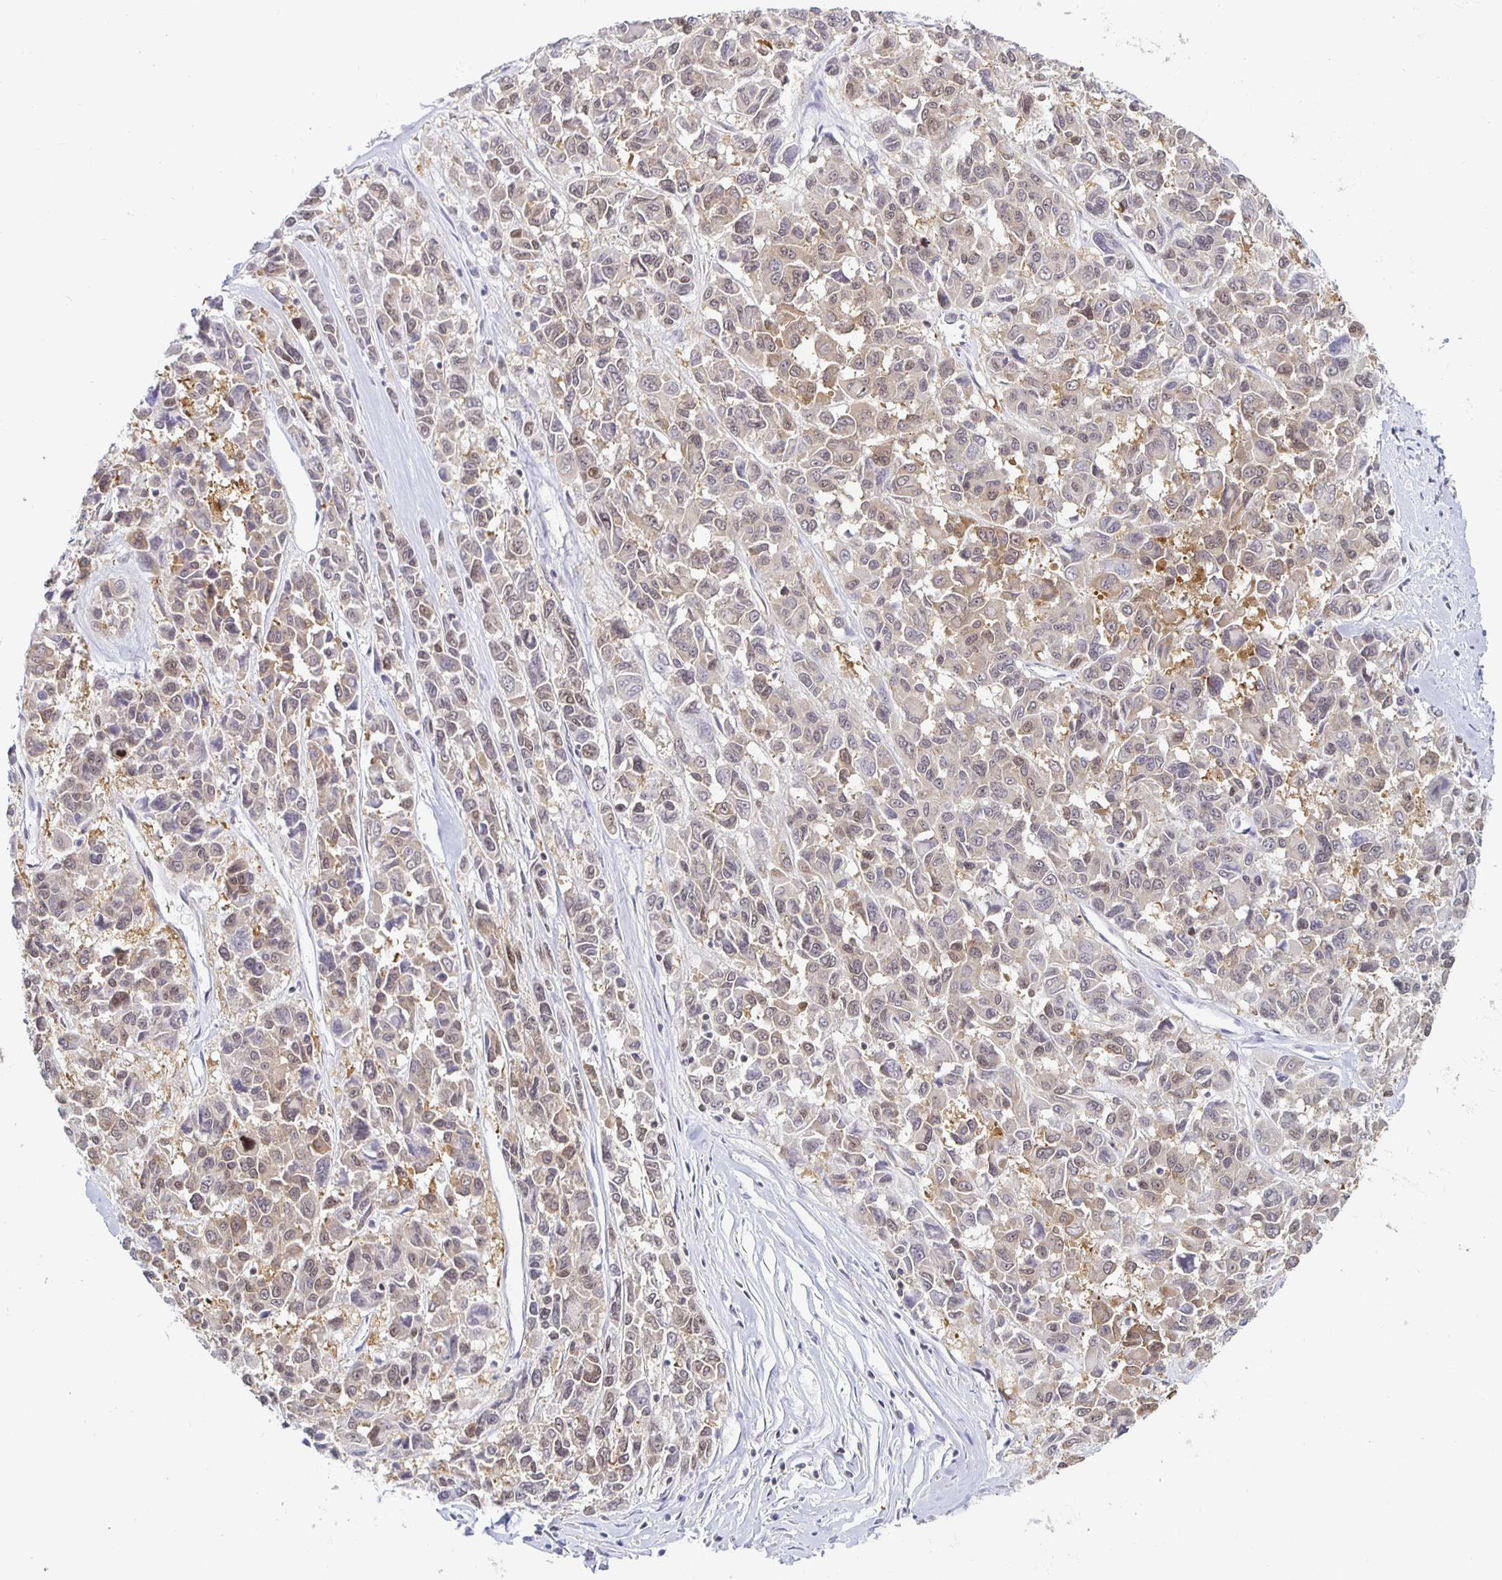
{"staining": {"intensity": "moderate", "quantity": "25%-75%", "location": "cytoplasmic/membranous"}, "tissue": "melanoma", "cell_type": "Tumor cells", "image_type": "cancer", "snomed": [{"axis": "morphology", "description": "Malignant melanoma, NOS"}, {"axis": "topography", "description": "Skin"}], "caption": "This is an image of immunohistochemistry (IHC) staining of melanoma, which shows moderate staining in the cytoplasmic/membranous of tumor cells.", "gene": "PDAP1", "patient": {"sex": "female", "age": 66}}